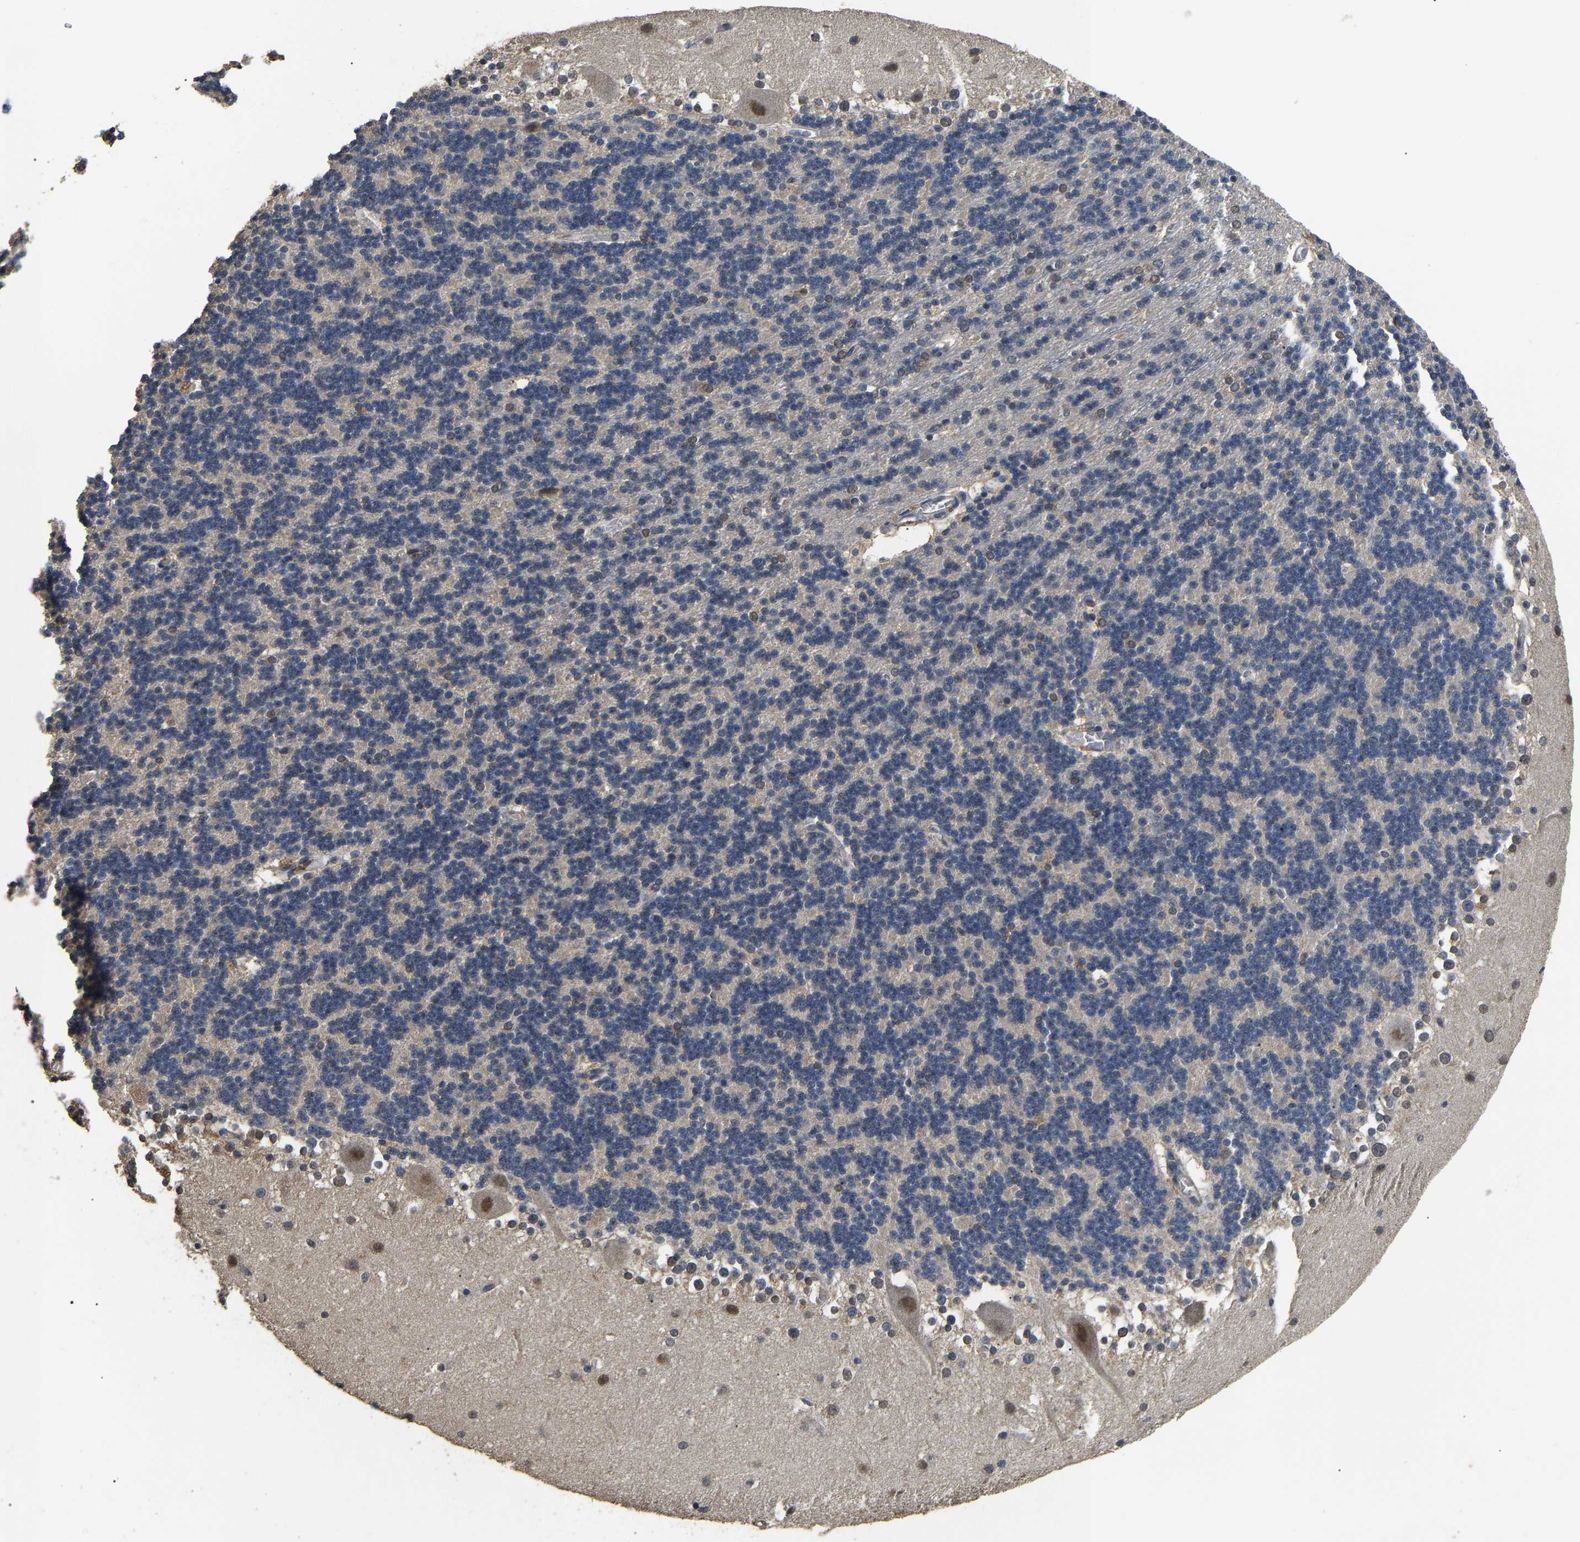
{"staining": {"intensity": "negative", "quantity": "none", "location": "none"}, "tissue": "cerebellum", "cell_type": "Cells in granular layer", "image_type": "normal", "snomed": [{"axis": "morphology", "description": "Normal tissue, NOS"}, {"axis": "topography", "description": "Cerebellum"}], "caption": "Histopathology image shows no protein expression in cells in granular layer of unremarkable cerebellum. (Brightfield microscopy of DAB (3,3'-diaminobenzidine) immunohistochemistry at high magnification).", "gene": "PSMD8", "patient": {"sex": "female", "age": 19}}